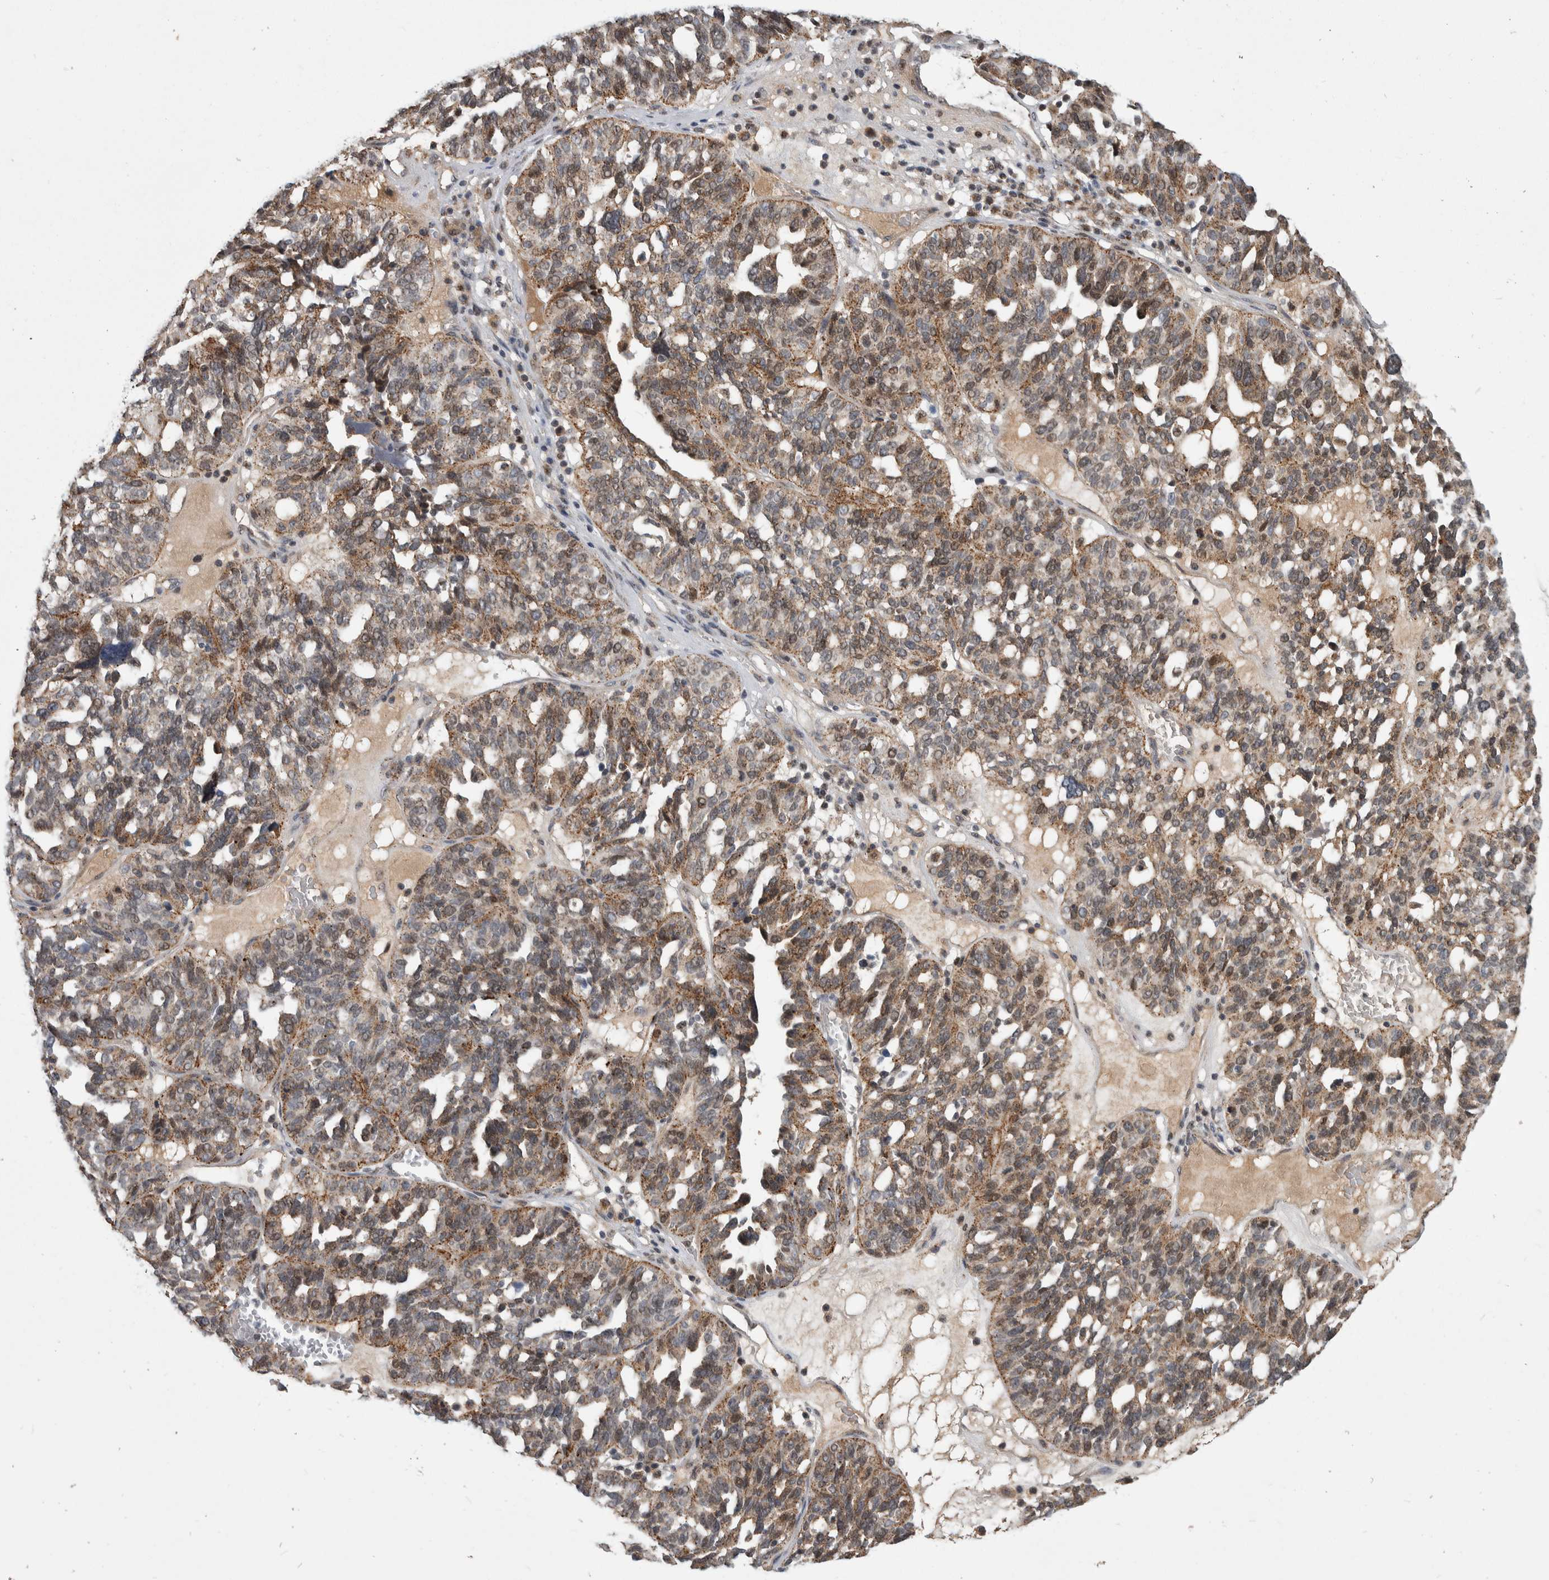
{"staining": {"intensity": "moderate", "quantity": ">75%", "location": "cytoplasmic/membranous"}, "tissue": "ovarian cancer", "cell_type": "Tumor cells", "image_type": "cancer", "snomed": [{"axis": "morphology", "description": "Cystadenocarcinoma, serous, NOS"}, {"axis": "topography", "description": "Ovary"}], "caption": "The histopathology image shows a brown stain indicating the presence of a protein in the cytoplasmic/membranous of tumor cells in ovarian serous cystadenocarcinoma. (Brightfield microscopy of DAB IHC at high magnification).", "gene": "MSL1", "patient": {"sex": "female", "age": 59}}